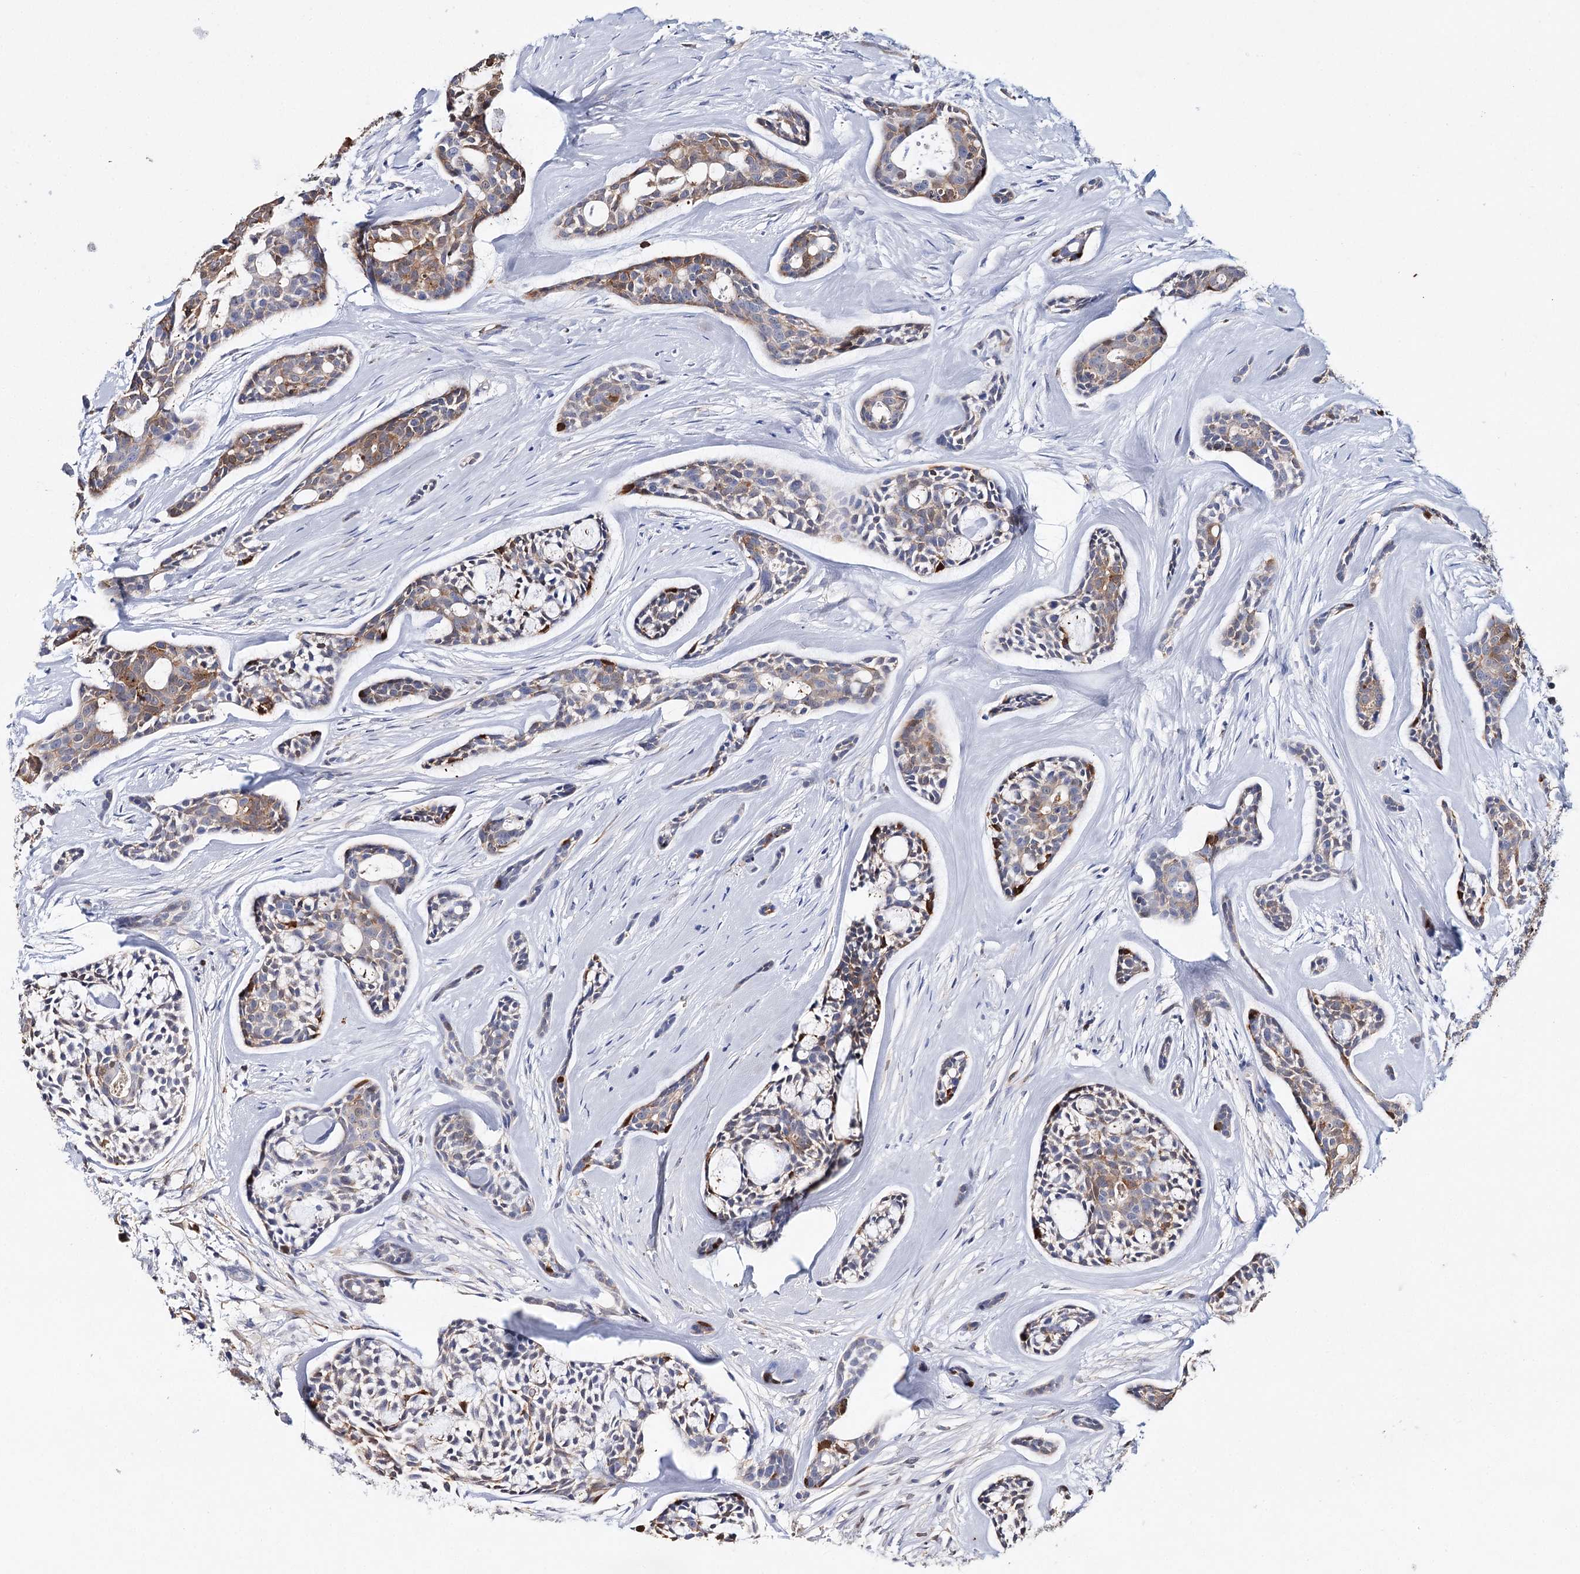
{"staining": {"intensity": "moderate", "quantity": "<25%", "location": "cytoplasmic/membranous"}, "tissue": "head and neck cancer", "cell_type": "Tumor cells", "image_type": "cancer", "snomed": [{"axis": "morphology", "description": "Adenocarcinoma, NOS"}, {"axis": "topography", "description": "Subcutis"}, {"axis": "topography", "description": "Head-Neck"}], "caption": "Brown immunohistochemical staining in human head and neck cancer (adenocarcinoma) exhibits moderate cytoplasmic/membranous staining in approximately <25% of tumor cells.", "gene": "CFAP46", "patient": {"sex": "female", "age": 73}}